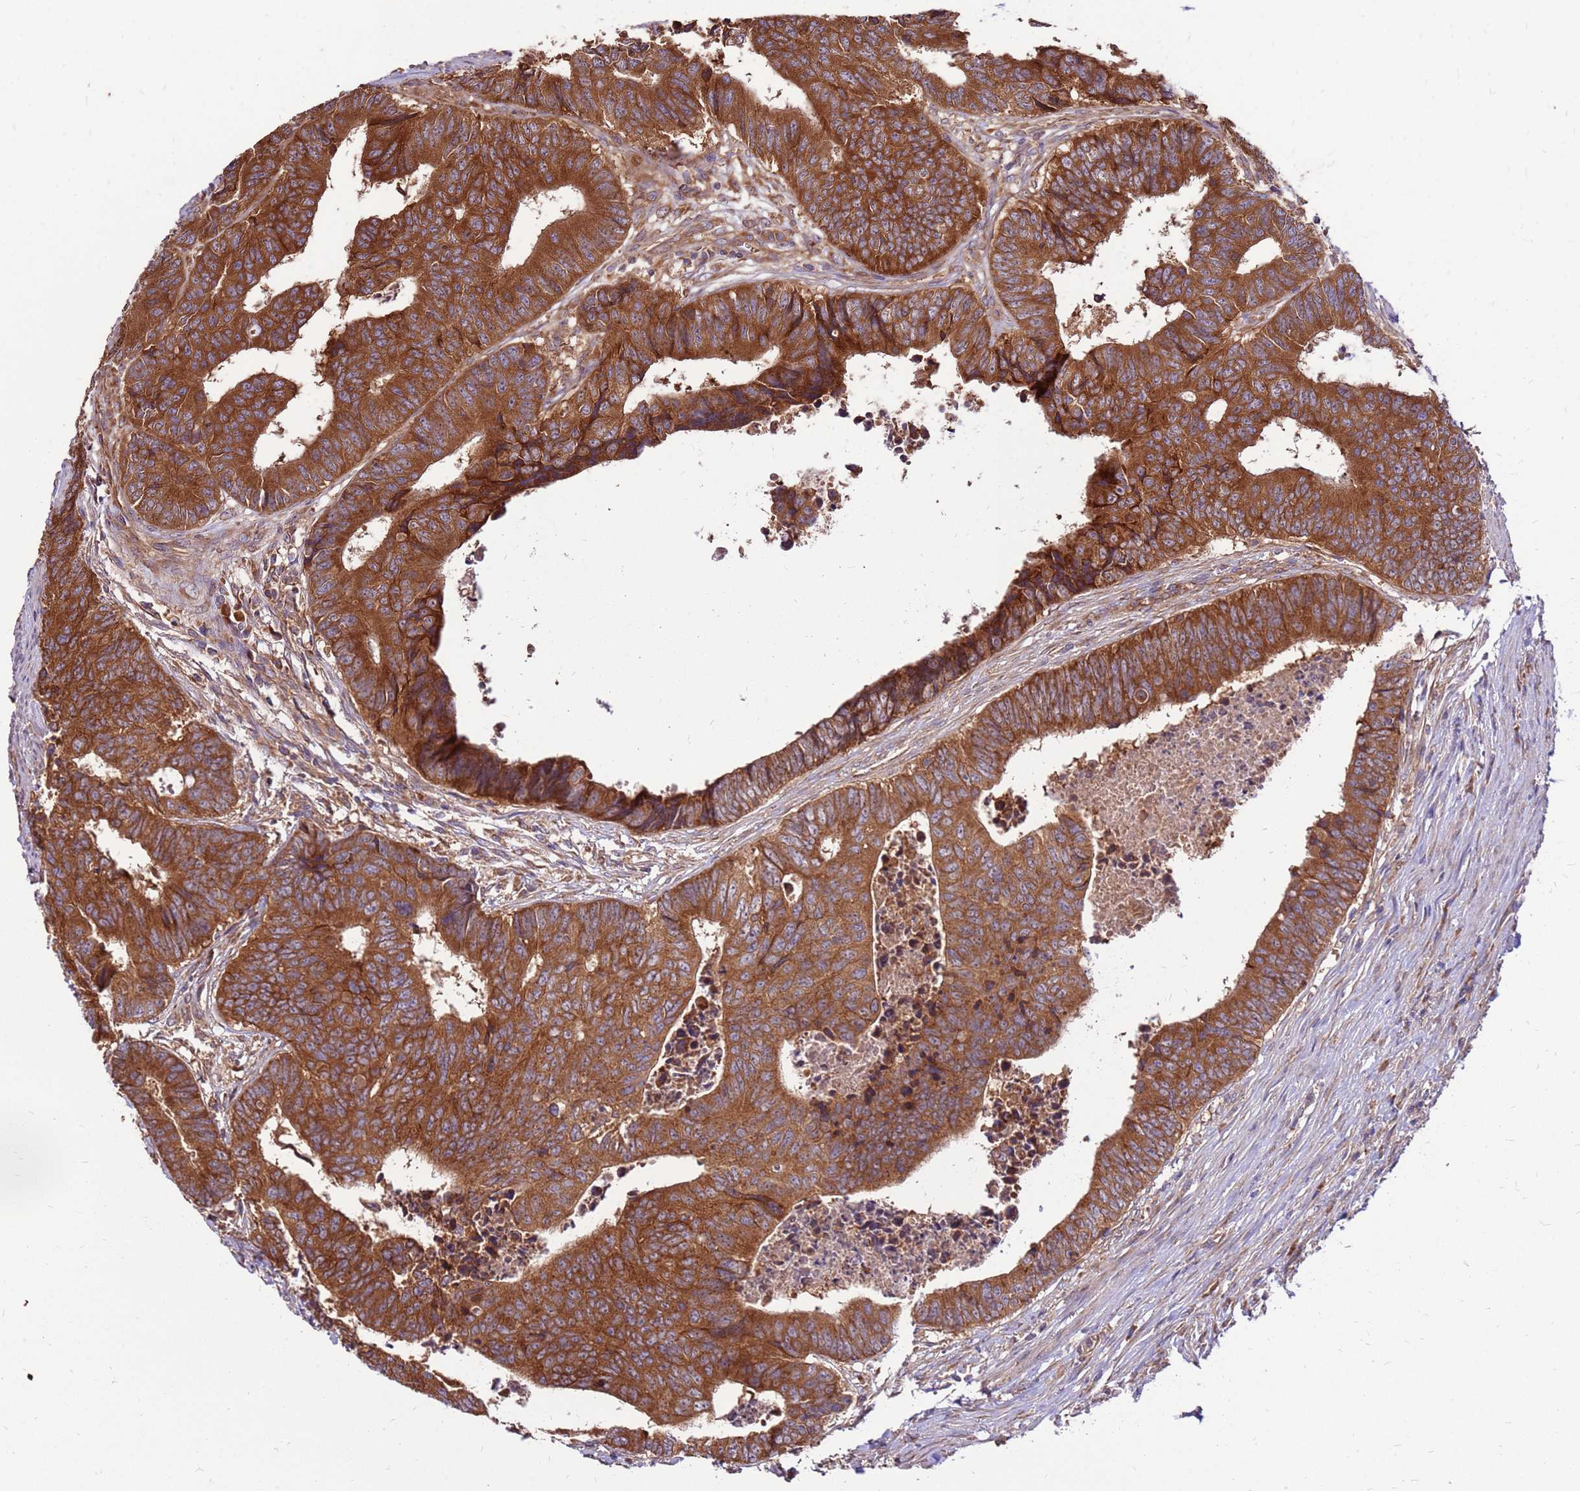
{"staining": {"intensity": "strong", "quantity": ">75%", "location": "cytoplasmic/membranous"}, "tissue": "colorectal cancer", "cell_type": "Tumor cells", "image_type": "cancer", "snomed": [{"axis": "morphology", "description": "Adenocarcinoma, NOS"}, {"axis": "topography", "description": "Rectum"}], "caption": "IHC micrograph of neoplastic tissue: colorectal adenocarcinoma stained using immunohistochemistry (IHC) demonstrates high levels of strong protein expression localized specifically in the cytoplasmic/membranous of tumor cells, appearing as a cytoplasmic/membranous brown color.", "gene": "SLC44A5", "patient": {"sex": "male", "age": 84}}